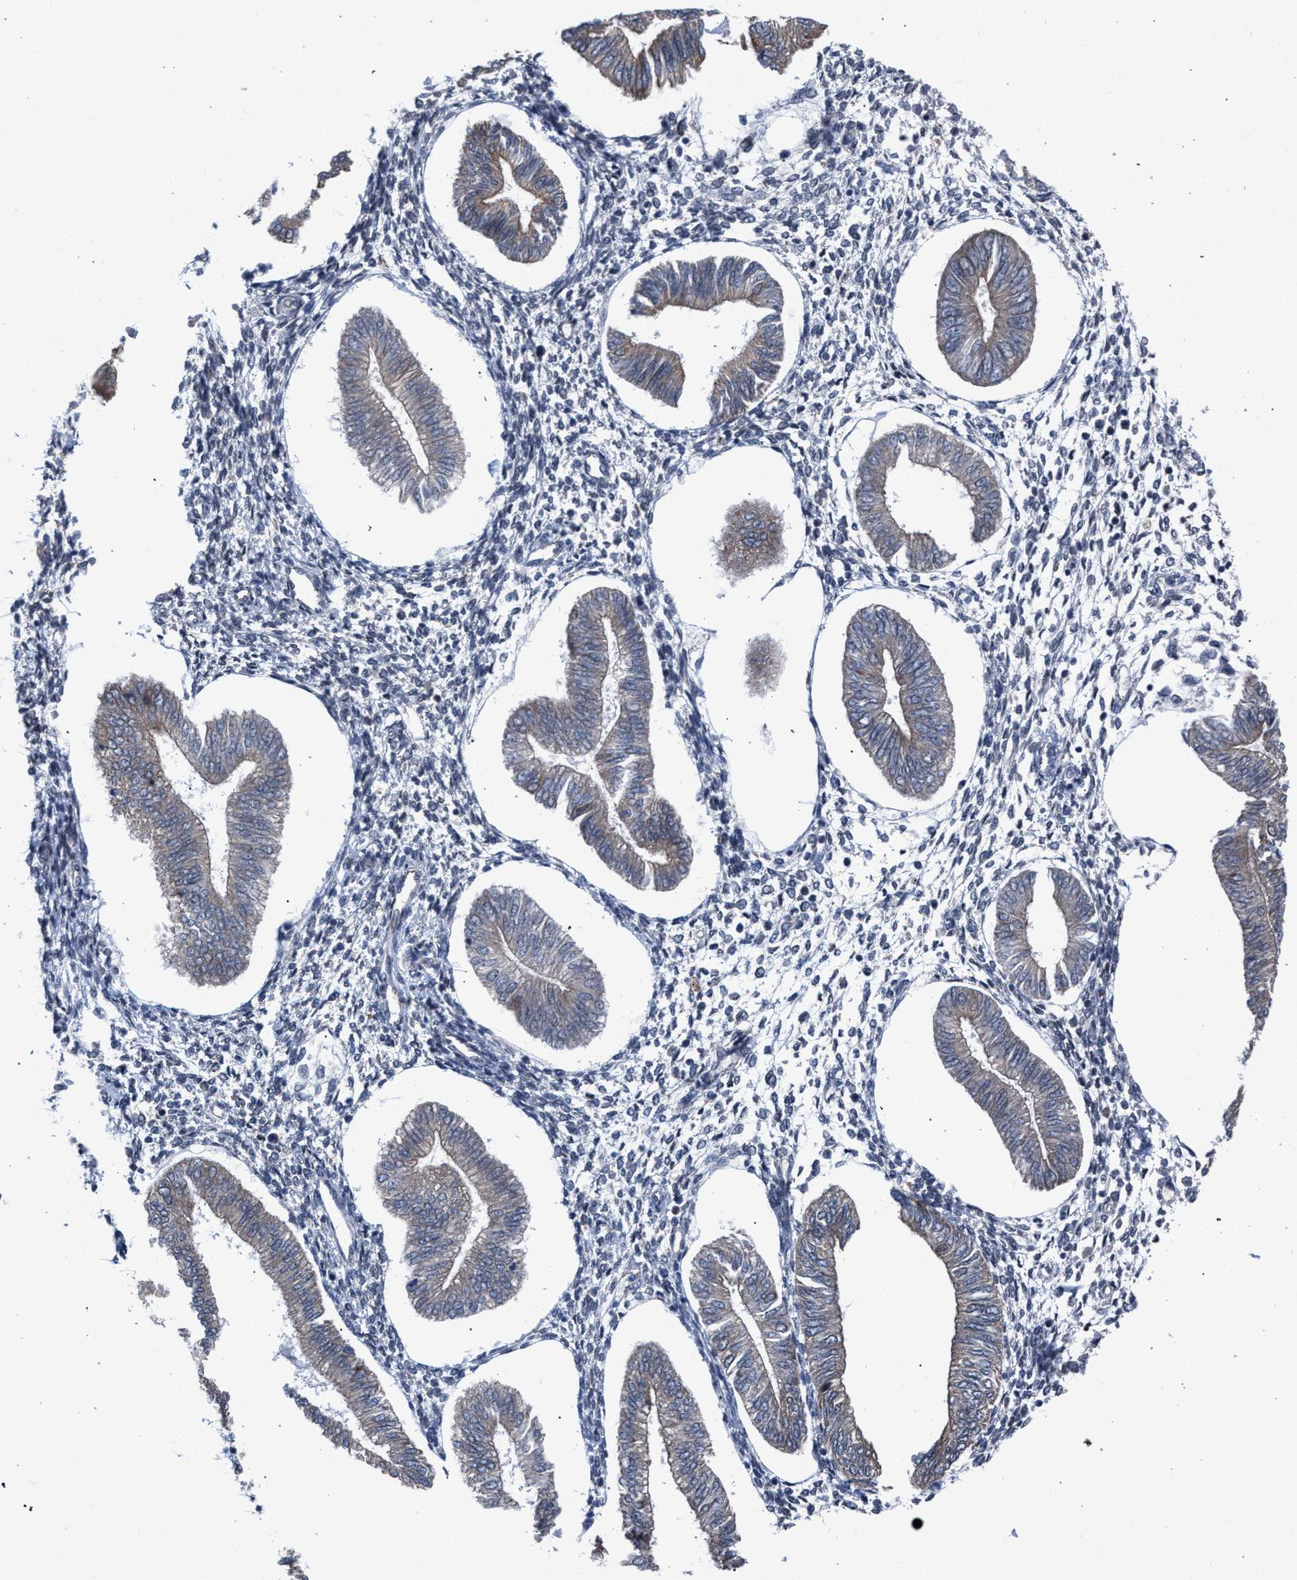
{"staining": {"intensity": "negative", "quantity": "none", "location": "none"}, "tissue": "endometrium", "cell_type": "Cells in endometrial stroma", "image_type": "normal", "snomed": [{"axis": "morphology", "description": "Normal tissue, NOS"}, {"axis": "topography", "description": "Endometrium"}], "caption": "The micrograph reveals no staining of cells in endometrial stroma in normal endometrium.", "gene": "ARPC5L", "patient": {"sex": "female", "age": 50}}